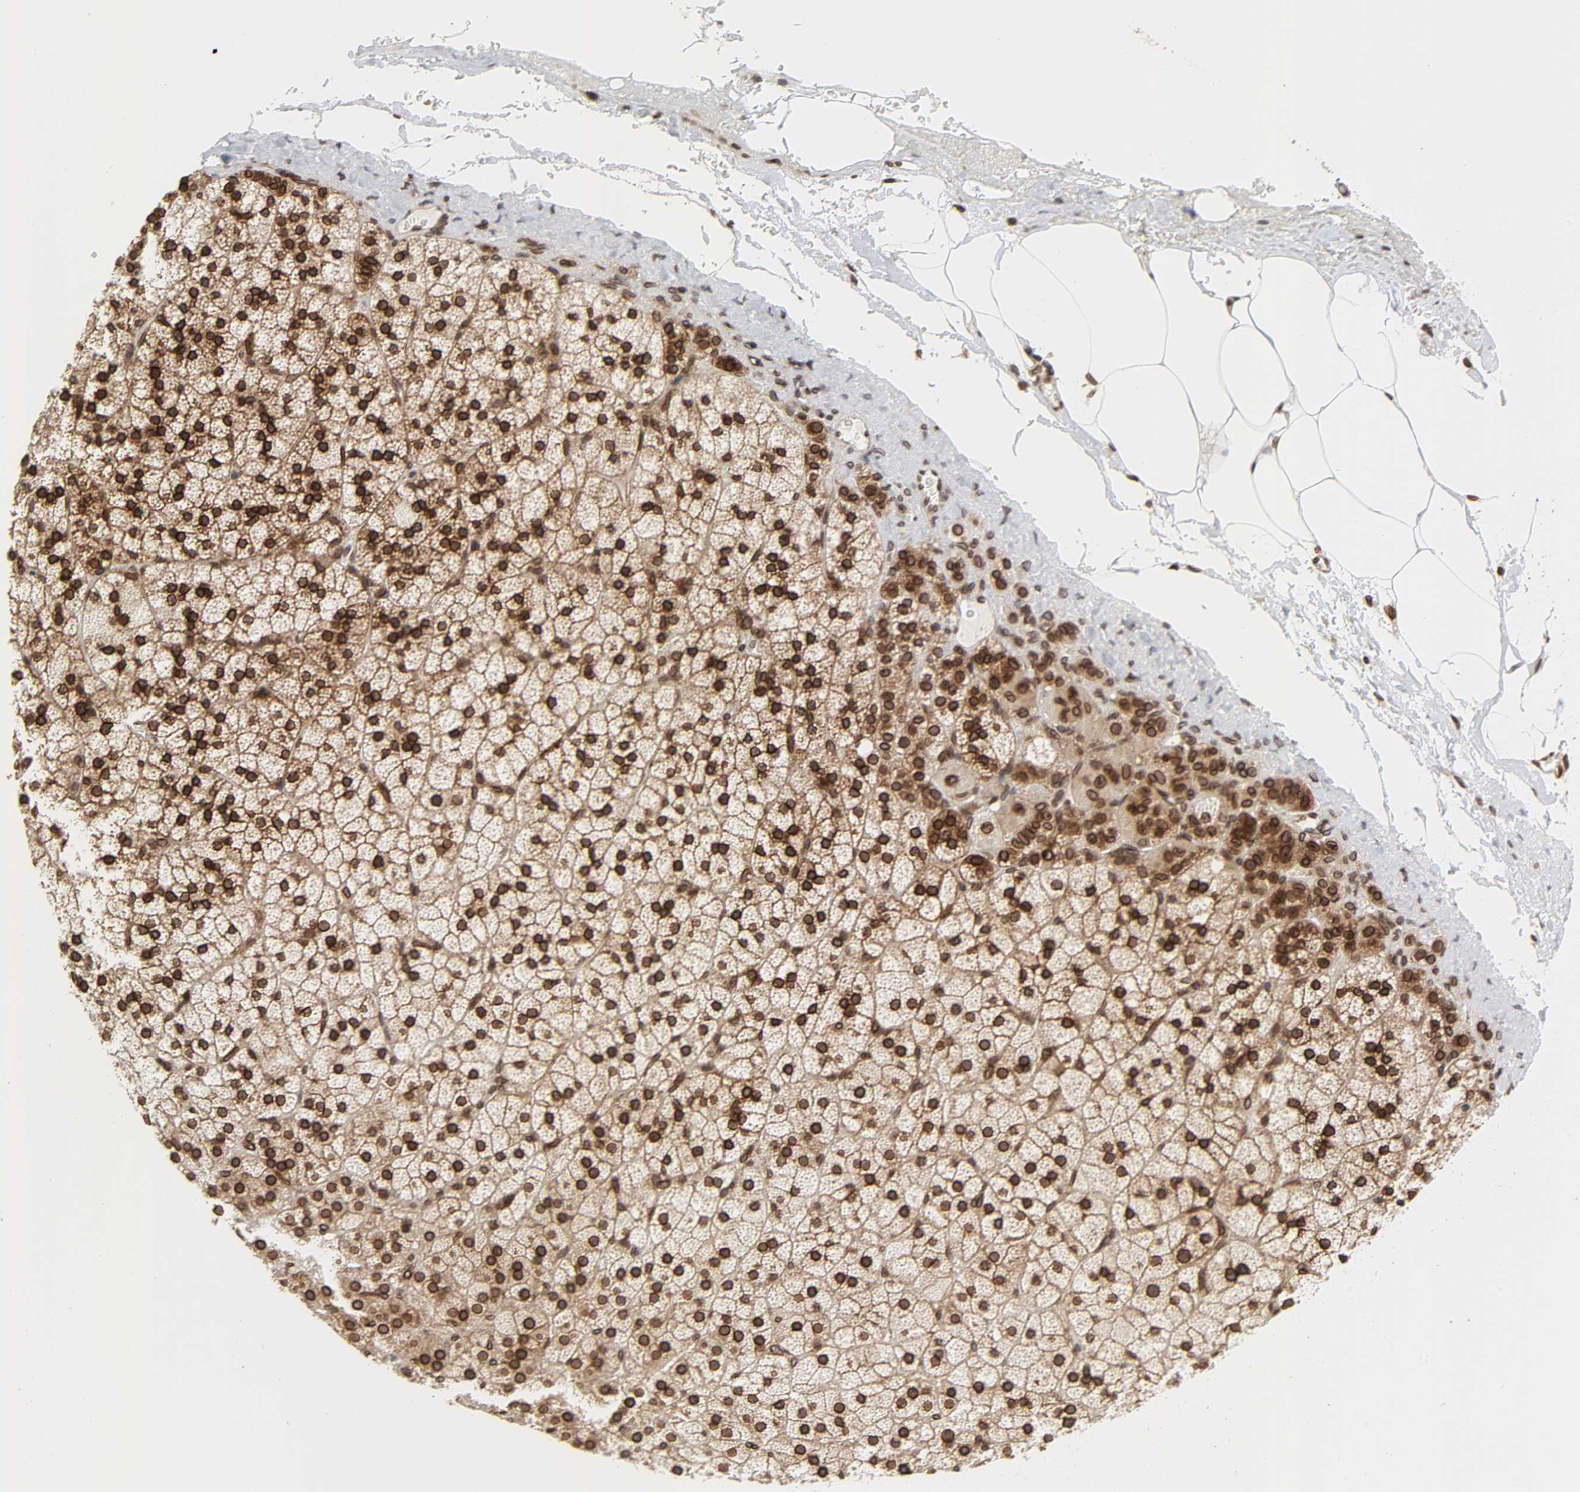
{"staining": {"intensity": "strong", "quantity": ">75%", "location": "cytoplasmic/membranous,nuclear"}, "tissue": "adrenal gland", "cell_type": "Glandular cells", "image_type": "normal", "snomed": [{"axis": "morphology", "description": "Normal tissue, NOS"}, {"axis": "topography", "description": "Adrenal gland"}], "caption": "A brown stain labels strong cytoplasmic/membranous,nuclear positivity of a protein in glandular cells of normal human adrenal gland. (IHC, brightfield microscopy, high magnification).", "gene": "RANGAP1", "patient": {"sex": "male", "age": 35}}